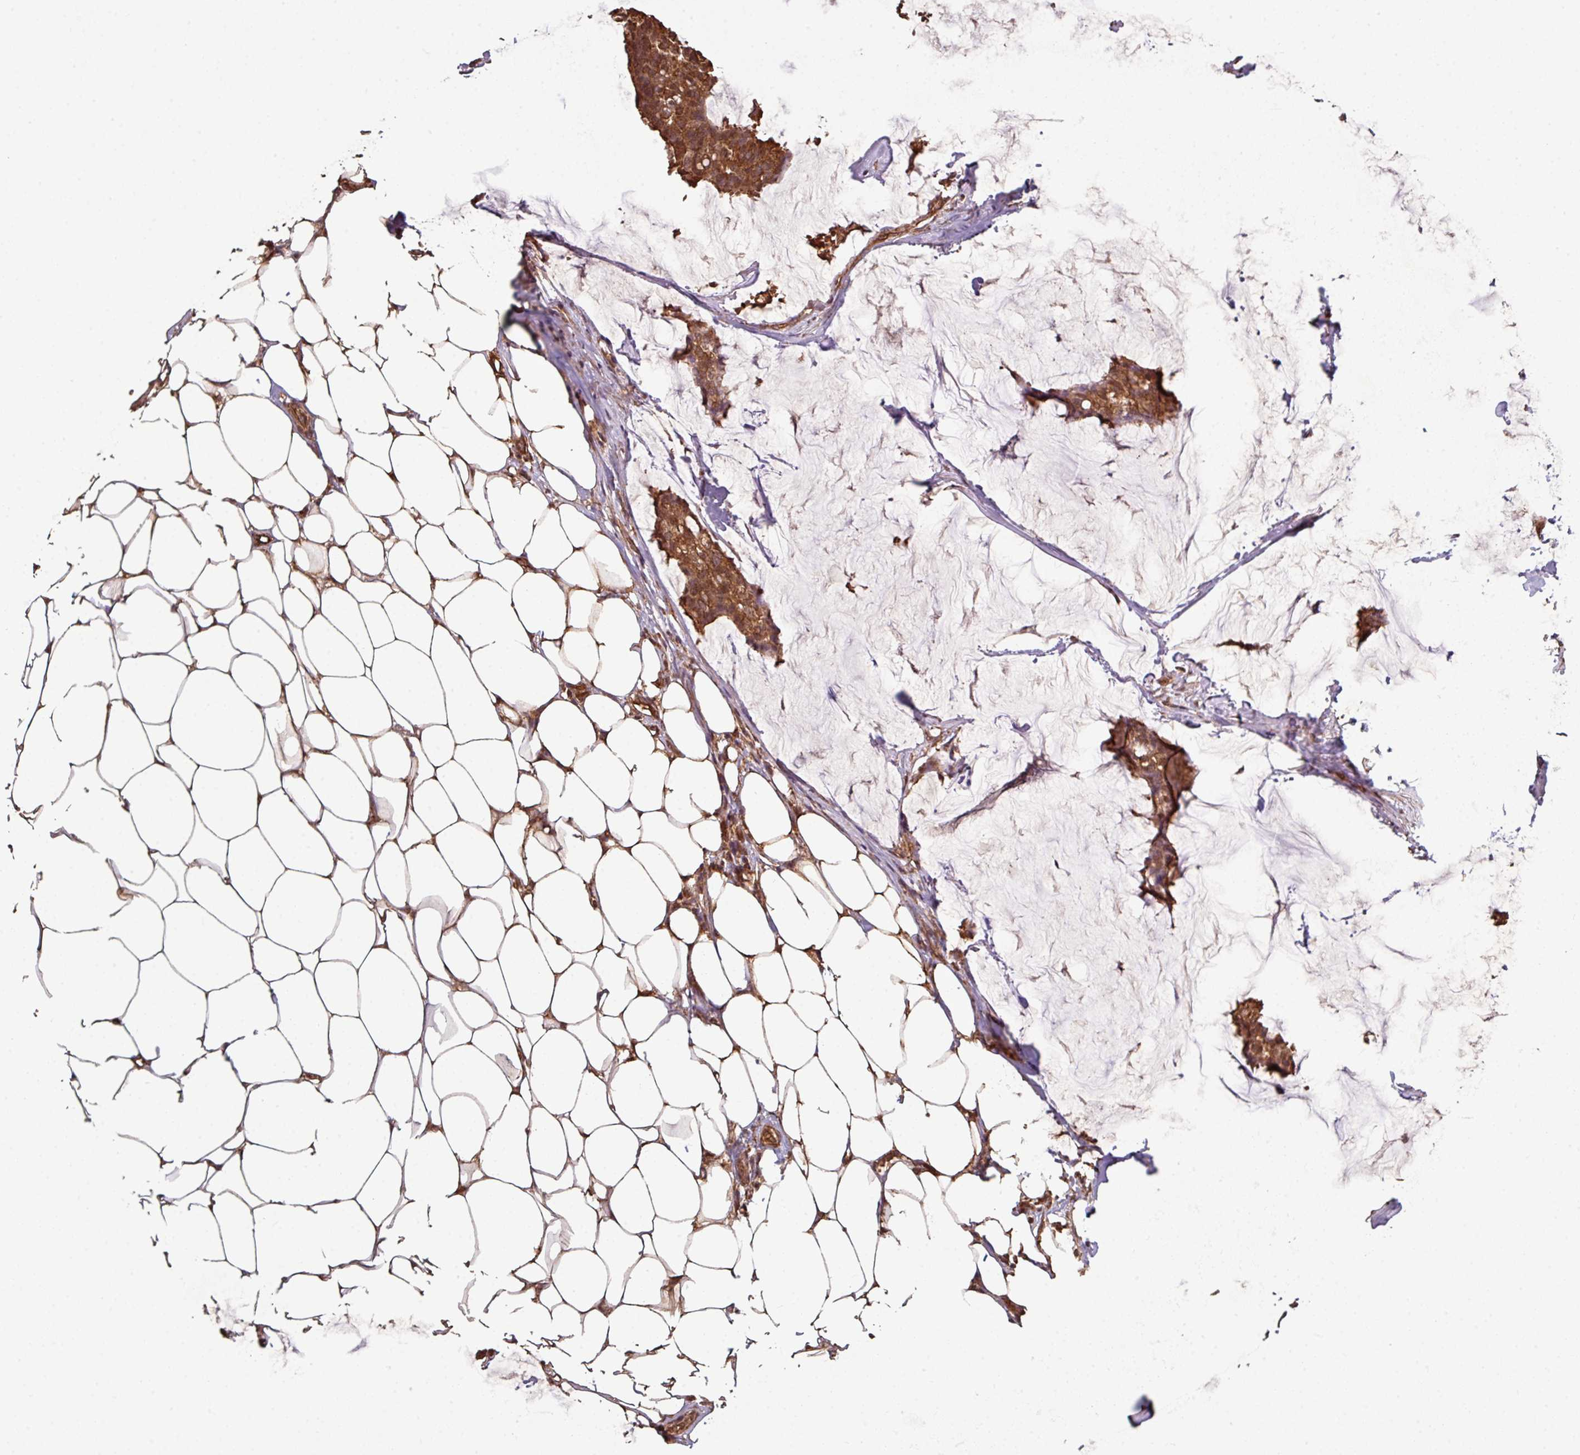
{"staining": {"intensity": "moderate", "quantity": ">75%", "location": "cytoplasmic/membranous,nuclear"}, "tissue": "breast cancer", "cell_type": "Tumor cells", "image_type": "cancer", "snomed": [{"axis": "morphology", "description": "Duct carcinoma"}, {"axis": "topography", "description": "Breast"}], "caption": "Tumor cells show medium levels of moderate cytoplasmic/membranous and nuclear staining in about >75% of cells in breast cancer (intraductal carcinoma).", "gene": "NHSL2", "patient": {"sex": "female", "age": 93}}